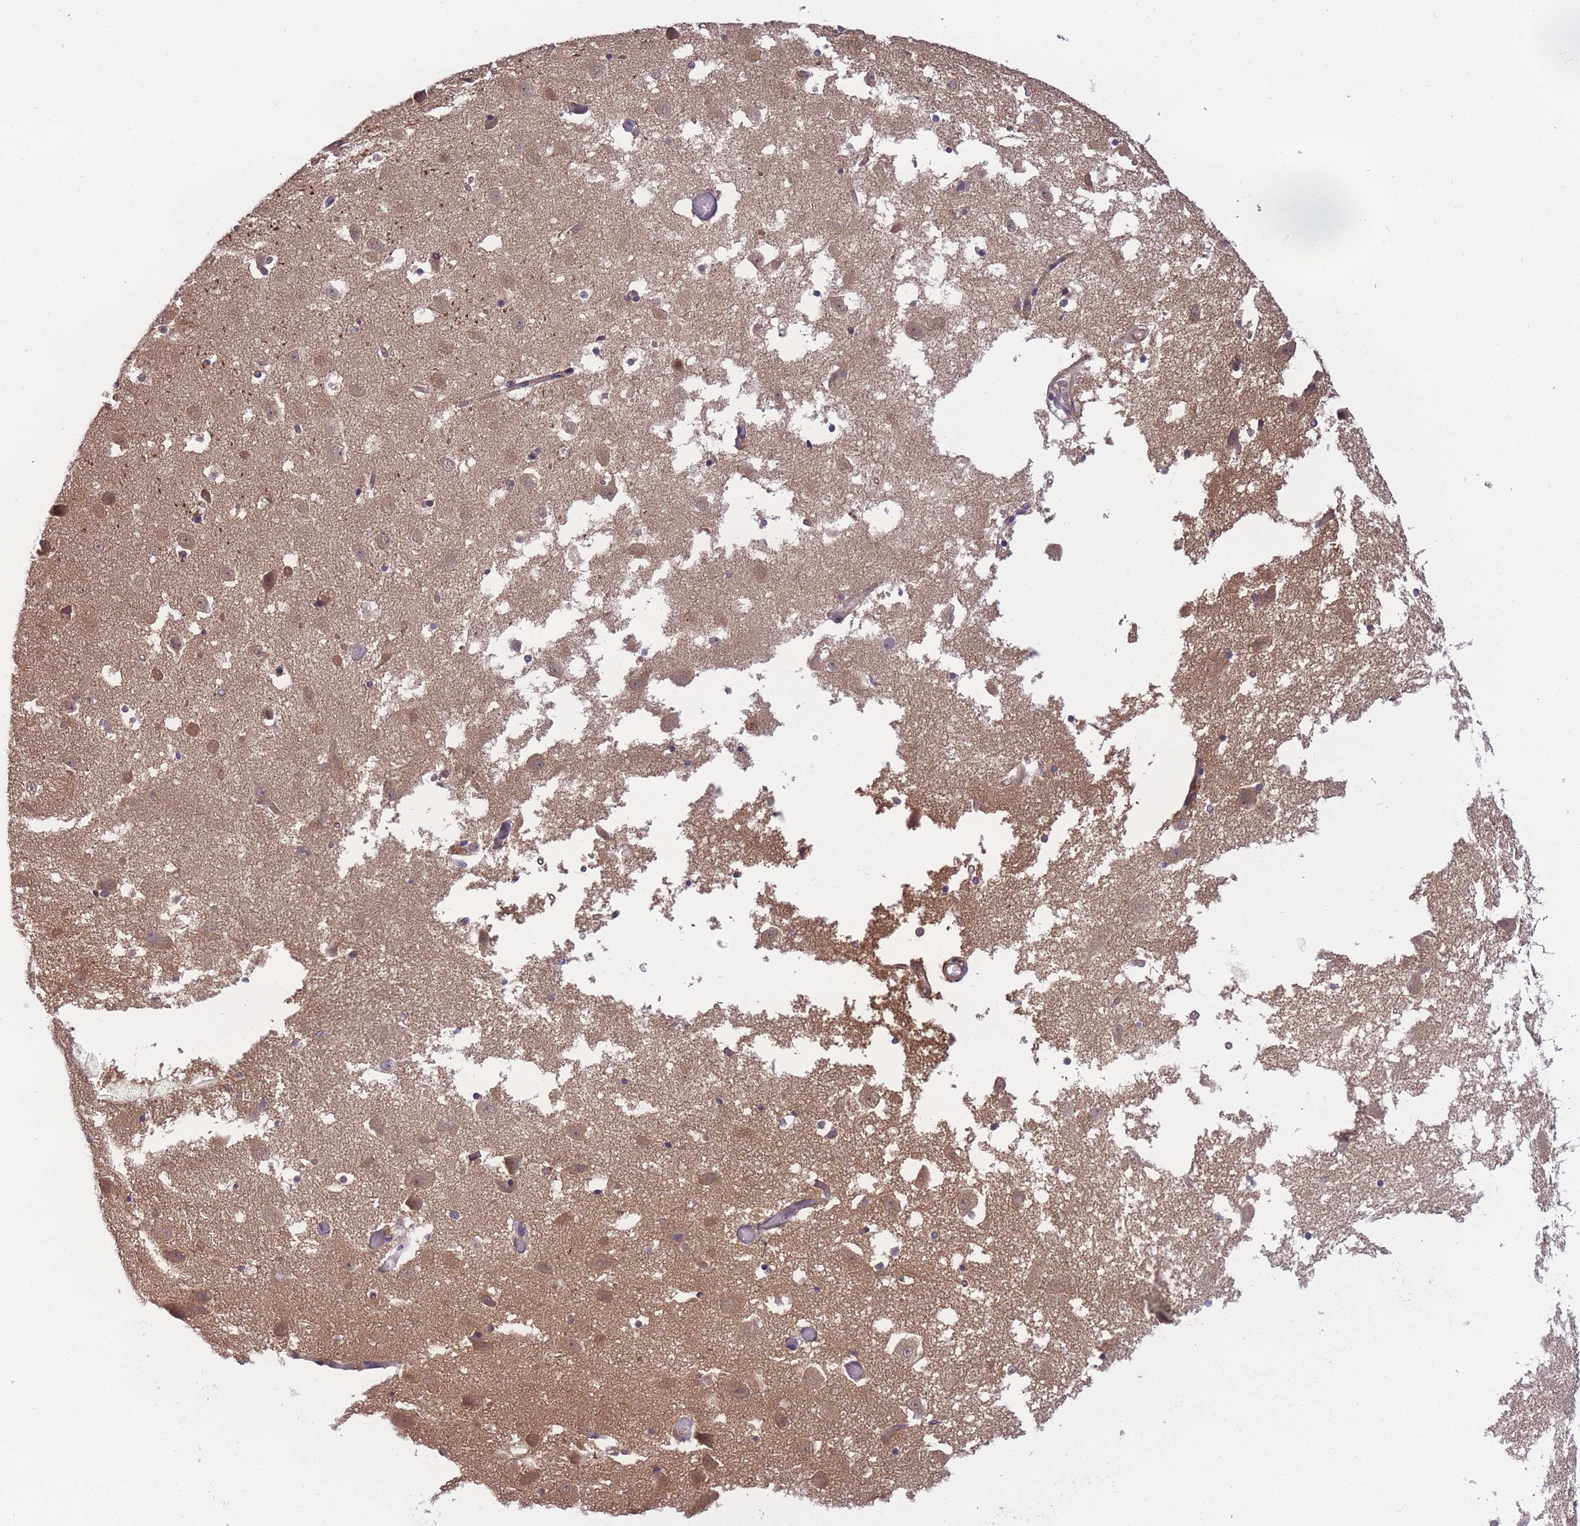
{"staining": {"intensity": "negative", "quantity": "none", "location": "none"}, "tissue": "hippocampus", "cell_type": "Glial cells", "image_type": "normal", "snomed": [{"axis": "morphology", "description": "Normal tissue, NOS"}, {"axis": "topography", "description": "Hippocampus"}], "caption": "A high-resolution image shows immunohistochemistry (IHC) staining of unremarkable hippocampus, which demonstrates no significant staining in glial cells.", "gene": "UBE2NL", "patient": {"sex": "female", "age": 52}}